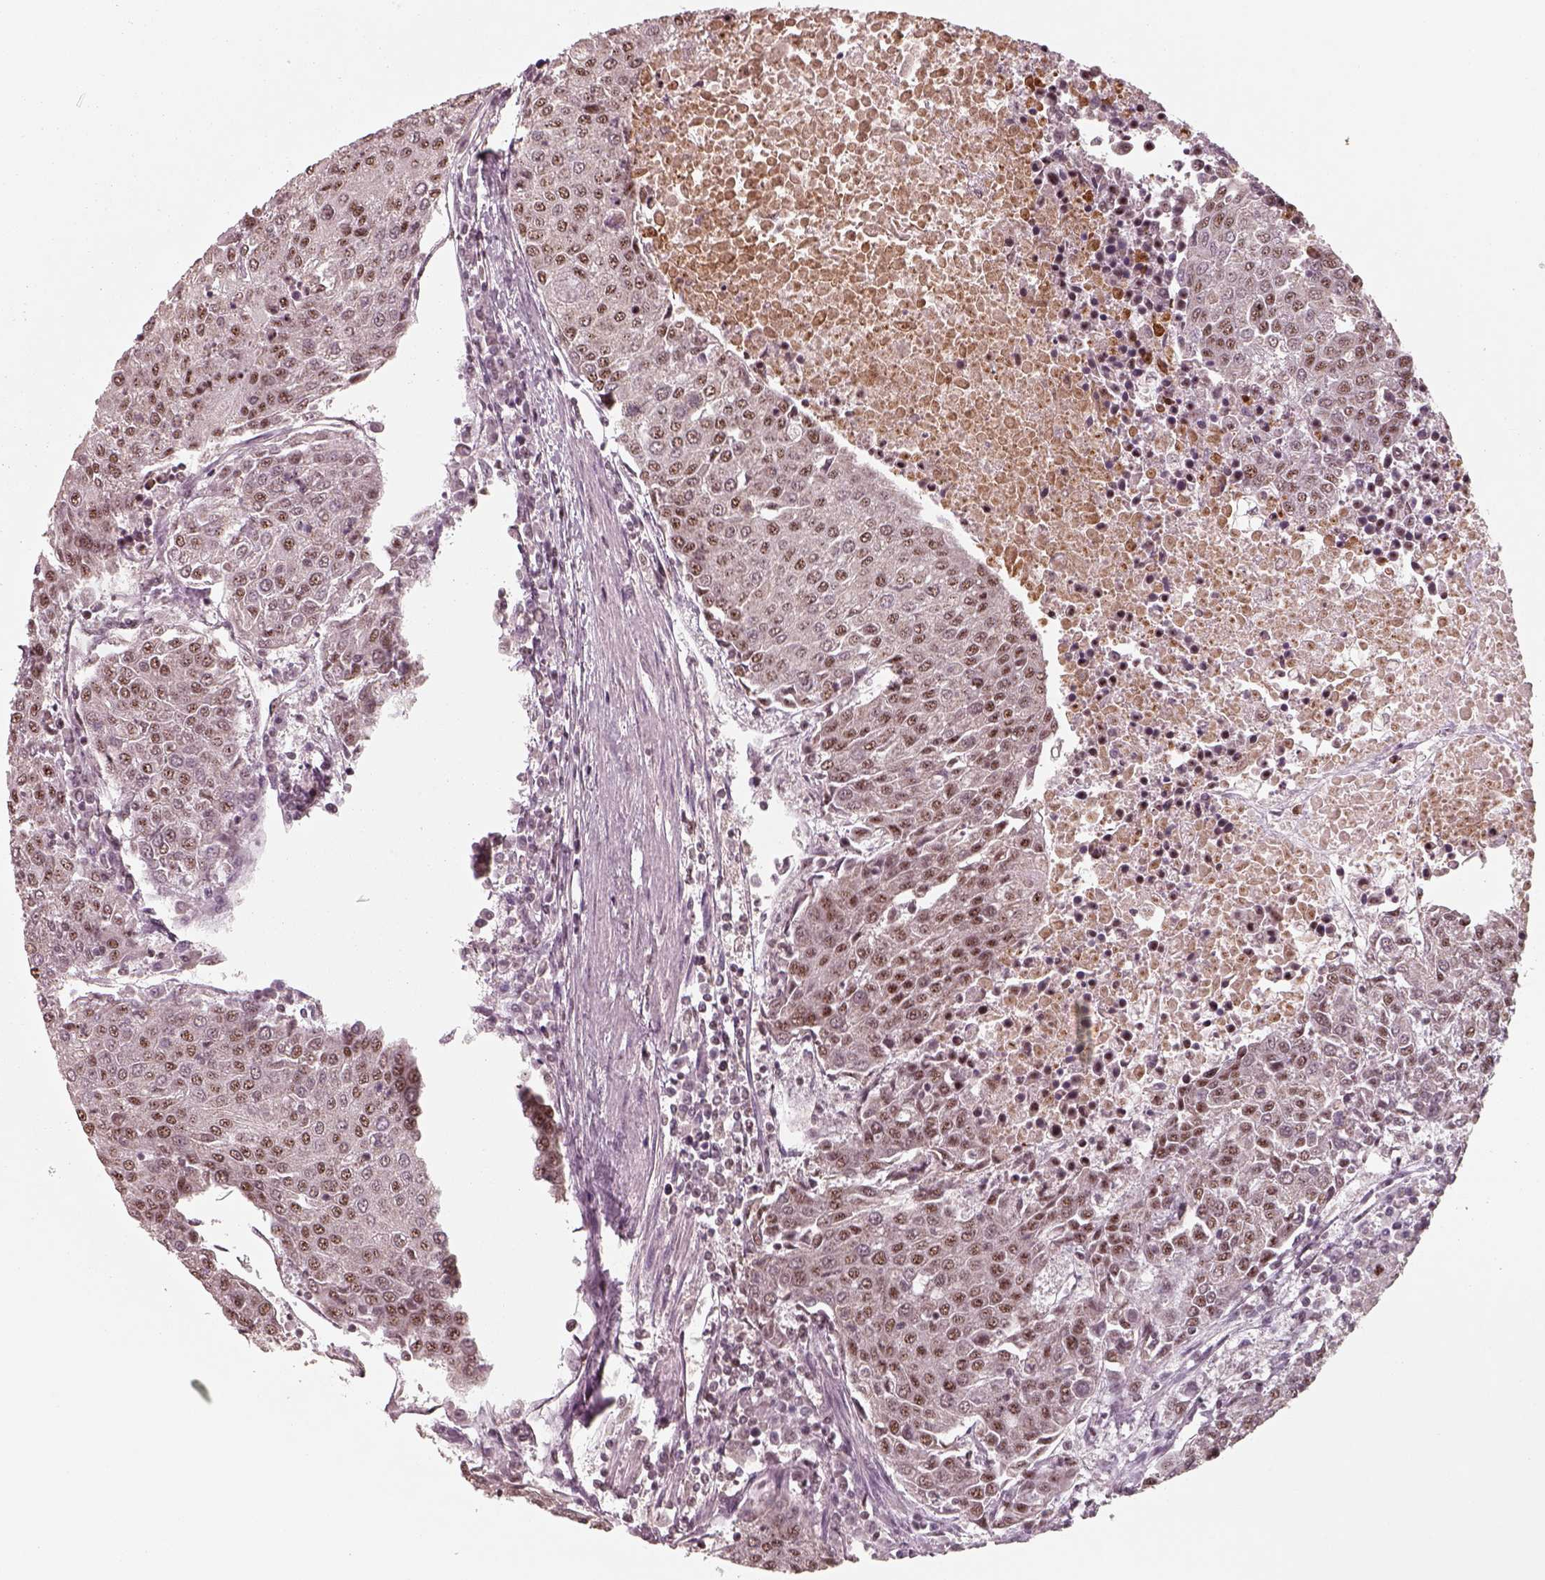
{"staining": {"intensity": "moderate", "quantity": ">75%", "location": "nuclear"}, "tissue": "urothelial cancer", "cell_type": "Tumor cells", "image_type": "cancer", "snomed": [{"axis": "morphology", "description": "Urothelial carcinoma, High grade"}, {"axis": "topography", "description": "Urinary bladder"}], "caption": "A medium amount of moderate nuclear expression is appreciated in approximately >75% of tumor cells in urothelial cancer tissue.", "gene": "ATXN7L3", "patient": {"sex": "female", "age": 85}}